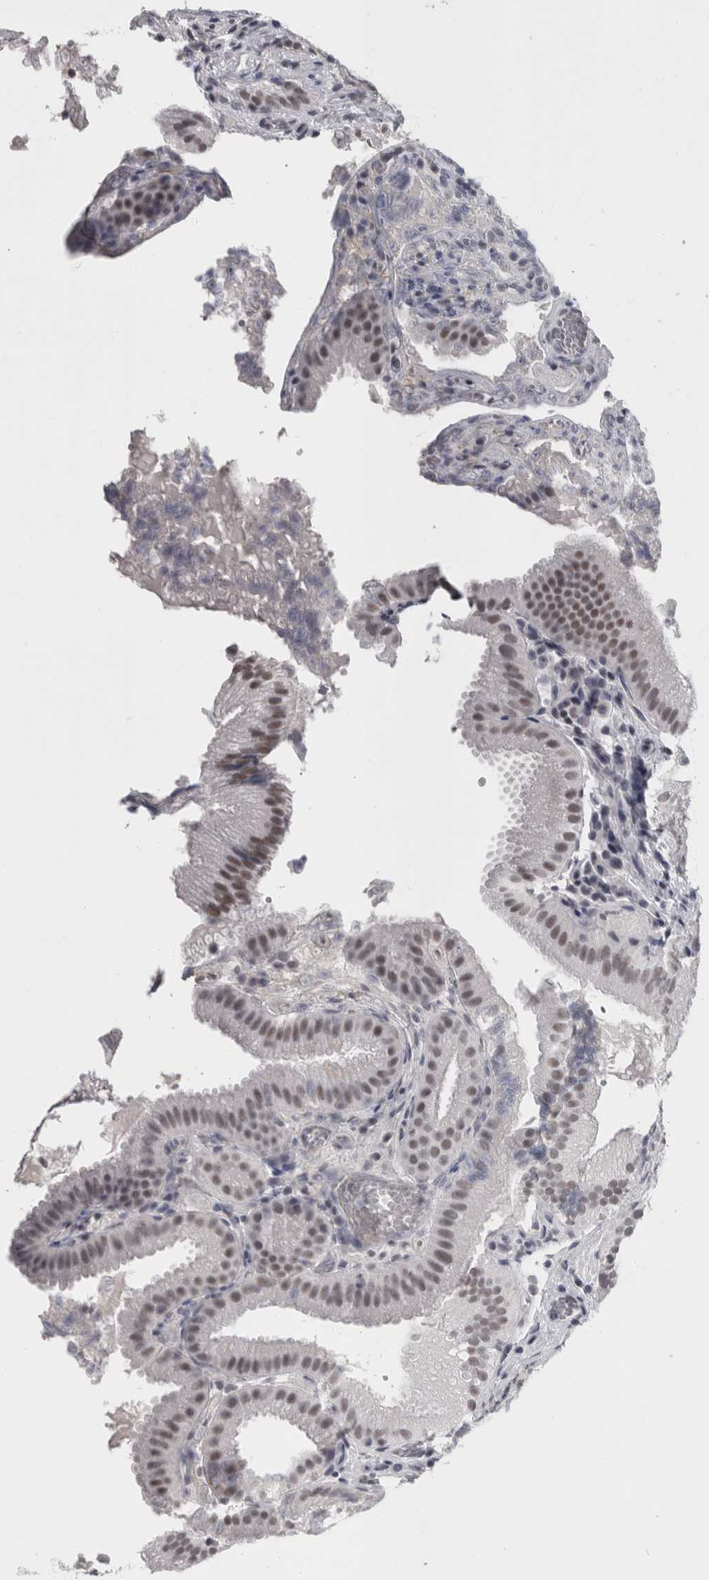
{"staining": {"intensity": "moderate", "quantity": ">75%", "location": "nuclear"}, "tissue": "gallbladder", "cell_type": "Glandular cells", "image_type": "normal", "snomed": [{"axis": "morphology", "description": "Normal tissue, NOS"}, {"axis": "topography", "description": "Gallbladder"}], "caption": "Immunohistochemistry (IHC) histopathology image of benign human gallbladder stained for a protein (brown), which shows medium levels of moderate nuclear expression in about >75% of glandular cells.", "gene": "ARID4B", "patient": {"sex": "female", "age": 30}}